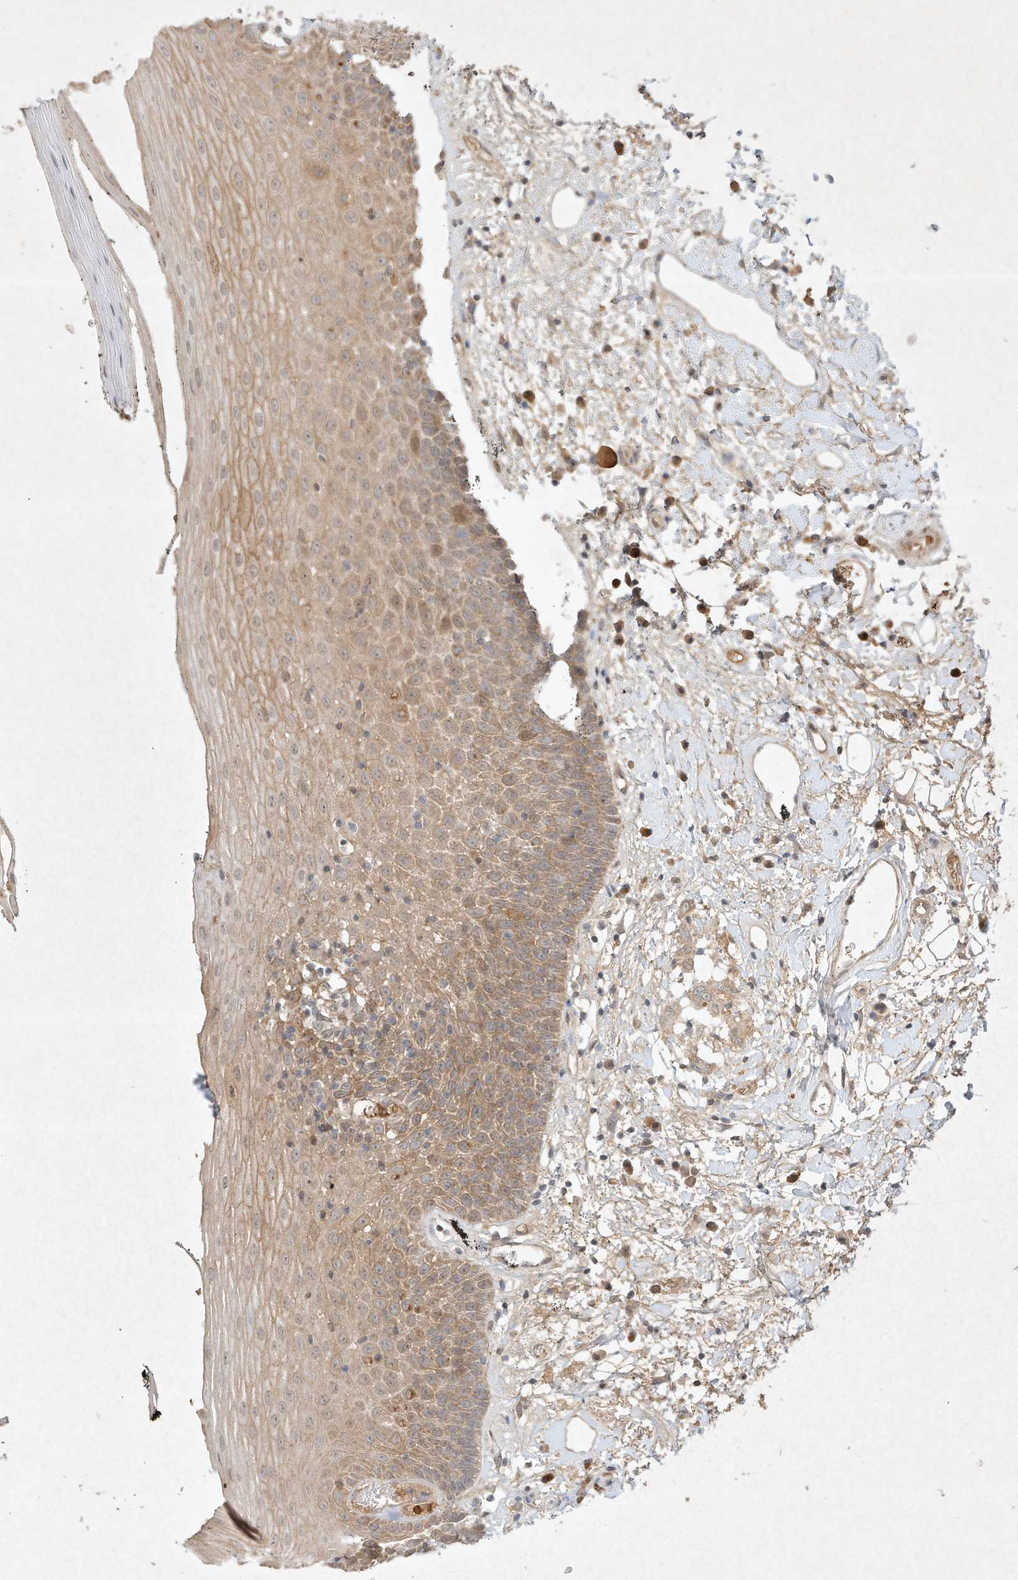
{"staining": {"intensity": "moderate", "quantity": ">75%", "location": "cytoplasmic/membranous"}, "tissue": "oral mucosa", "cell_type": "Squamous epithelial cells", "image_type": "normal", "snomed": [{"axis": "morphology", "description": "Normal tissue, NOS"}, {"axis": "topography", "description": "Oral tissue"}], "caption": "Protein expression analysis of unremarkable human oral mucosa reveals moderate cytoplasmic/membranous staining in approximately >75% of squamous epithelial cells.", "gene": "BTRC", "patient": {"sex": "male", "age": 74}}